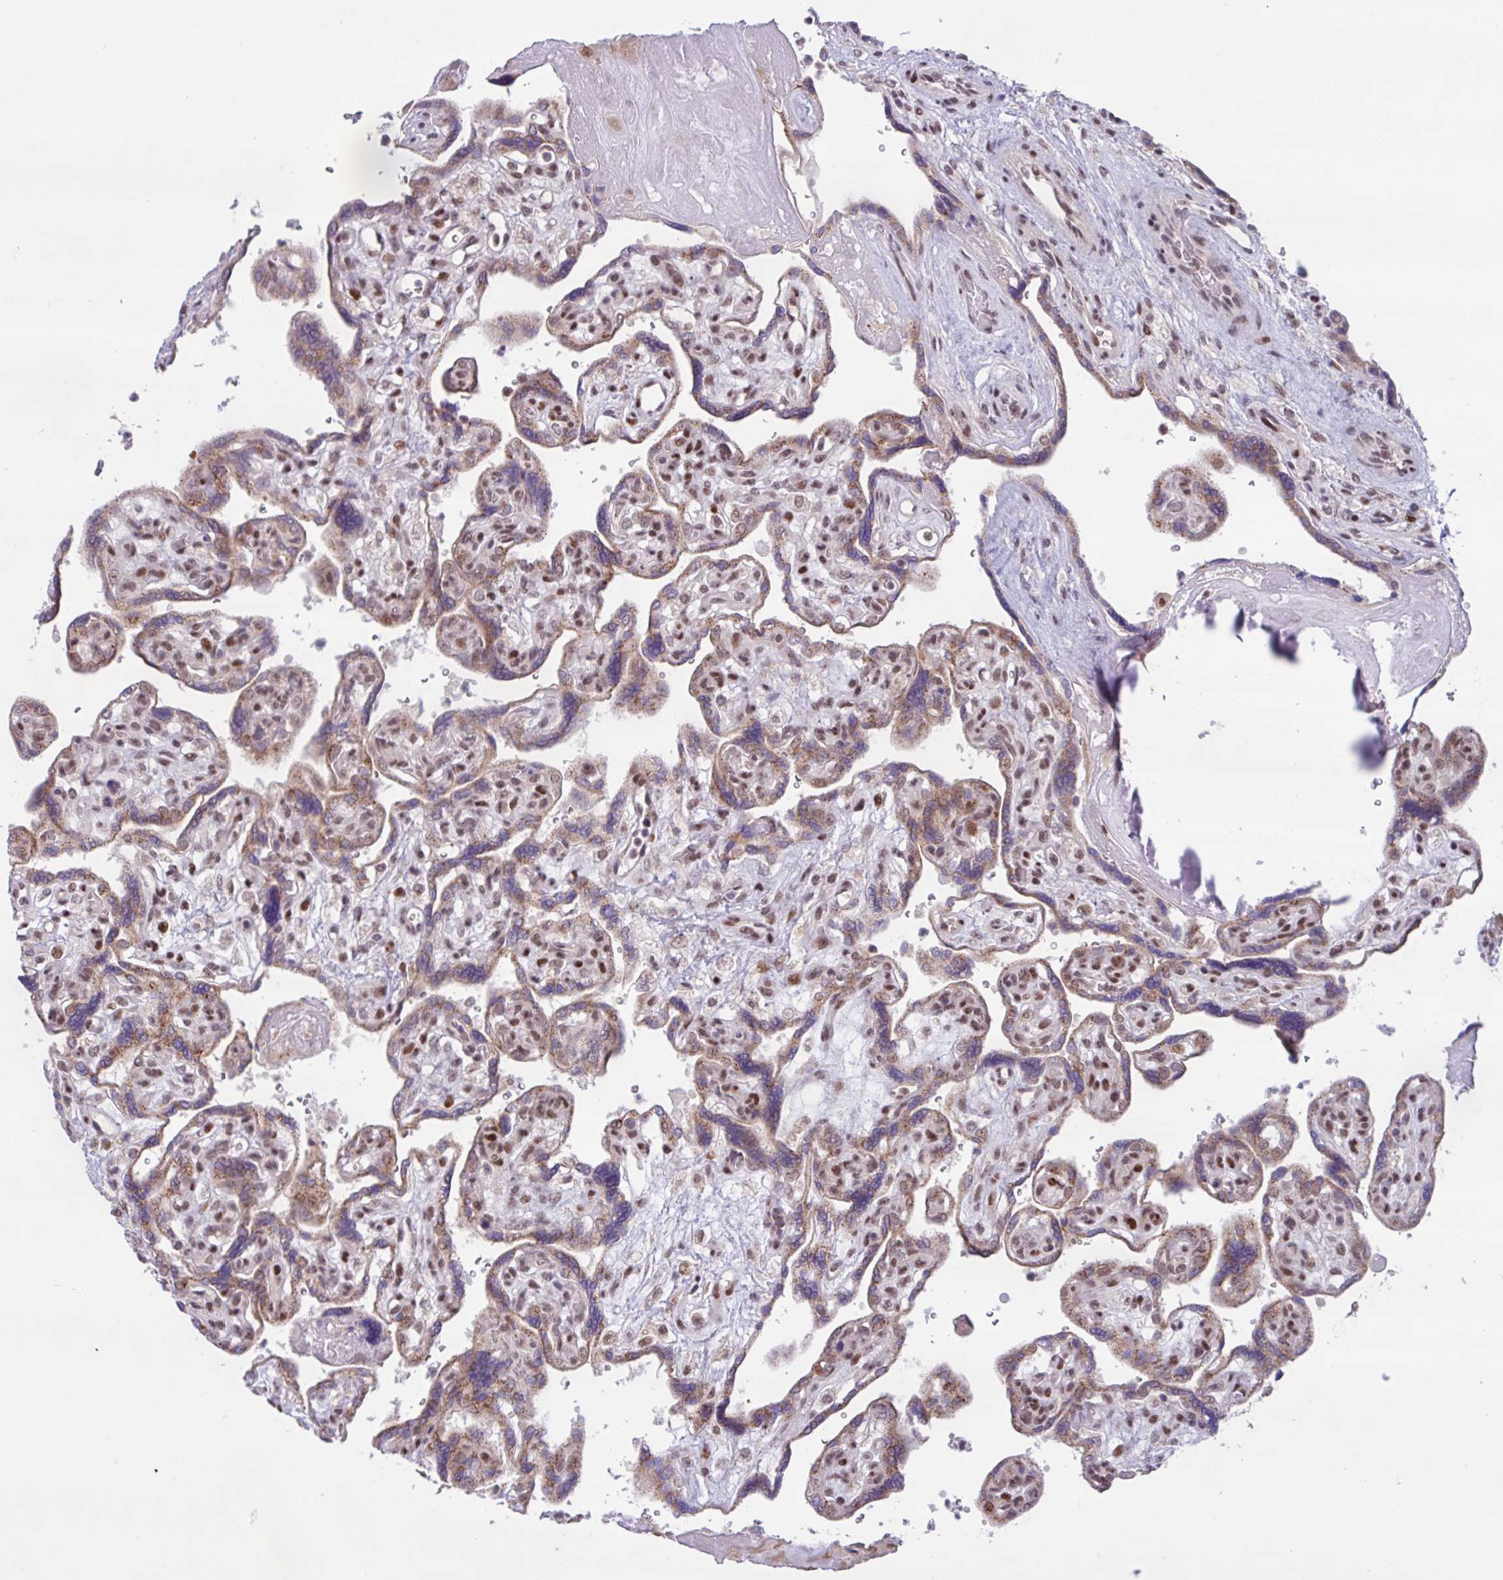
{"staining": {"intensity": "moderate", "quantity": ">75%", "location": "cytoplasmic/membranous,nuclear"}, "tissue": "placenta", "cell_type": "Decidual cells", "image_type": "normal", "snomed": [{"axis": "morphology", "description": "Normal tissue, NOS"}, {"axis": "topography", "description": "Placenta"}], "caption": "Immunohistochemistry (IHC) histopathology image of normal placenta: placenta stained using IHC demonstrates medium levels of moderate protein expression localized specifically in the cytoplasmic/membranous,nuclear of decidual cells, appearing as a cytoplasmic/membranous,nuclear brown color.", "gene": "BRD3", "patient": {"sex": "female", "age": 39}}